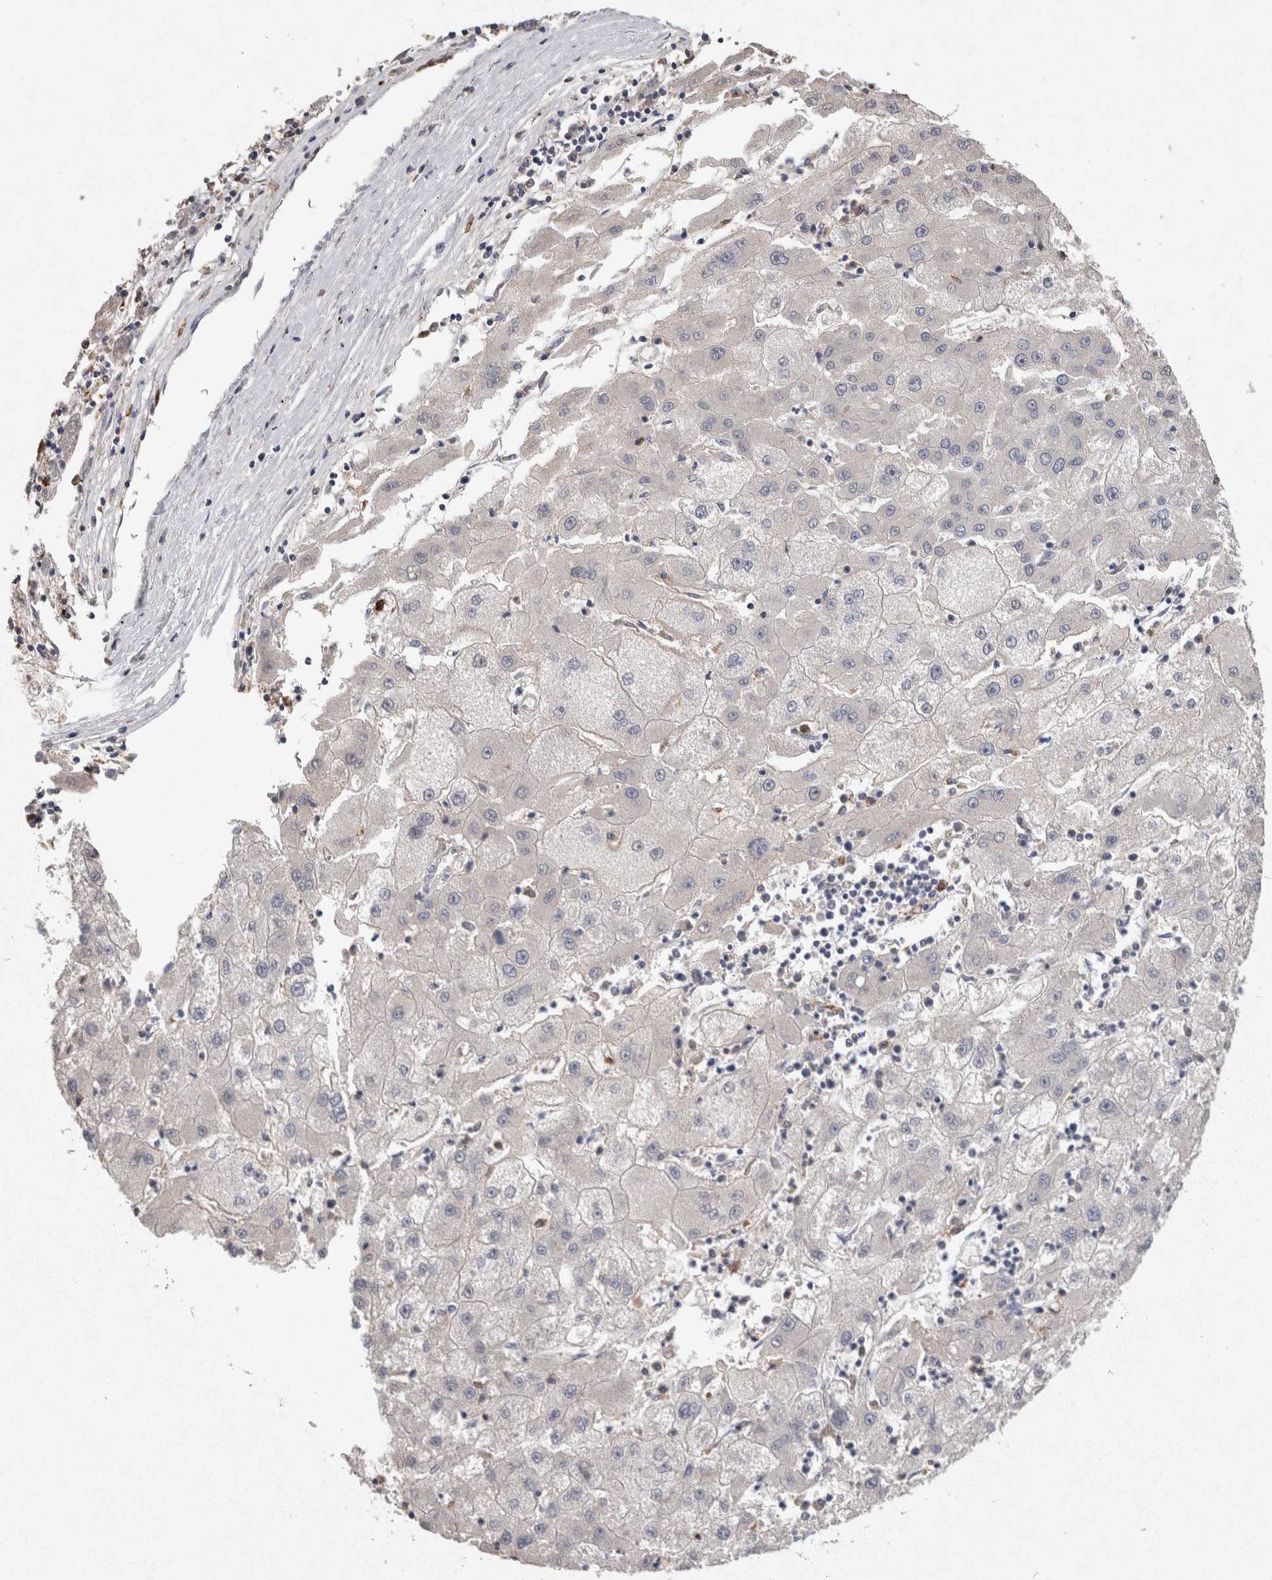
{"staining": {"intensity": "negative", "quantity": "none", "location": "none"}, "tissue": "liver cancer", "cell_type": "Tumor cells", "image_type": "cancer", "snomed": [{"axis": "morphology", "description": "Carcinoma, Hepatocellular, NOS"}, {"axis": "topography", "description": "Liver"}], "caption": "The micrograph shows no significant positivity in tumor cells of hepatocellular carcinoma (liver).", "gene": "FABP7", "patient": {"sex": "male", "age": 72}}